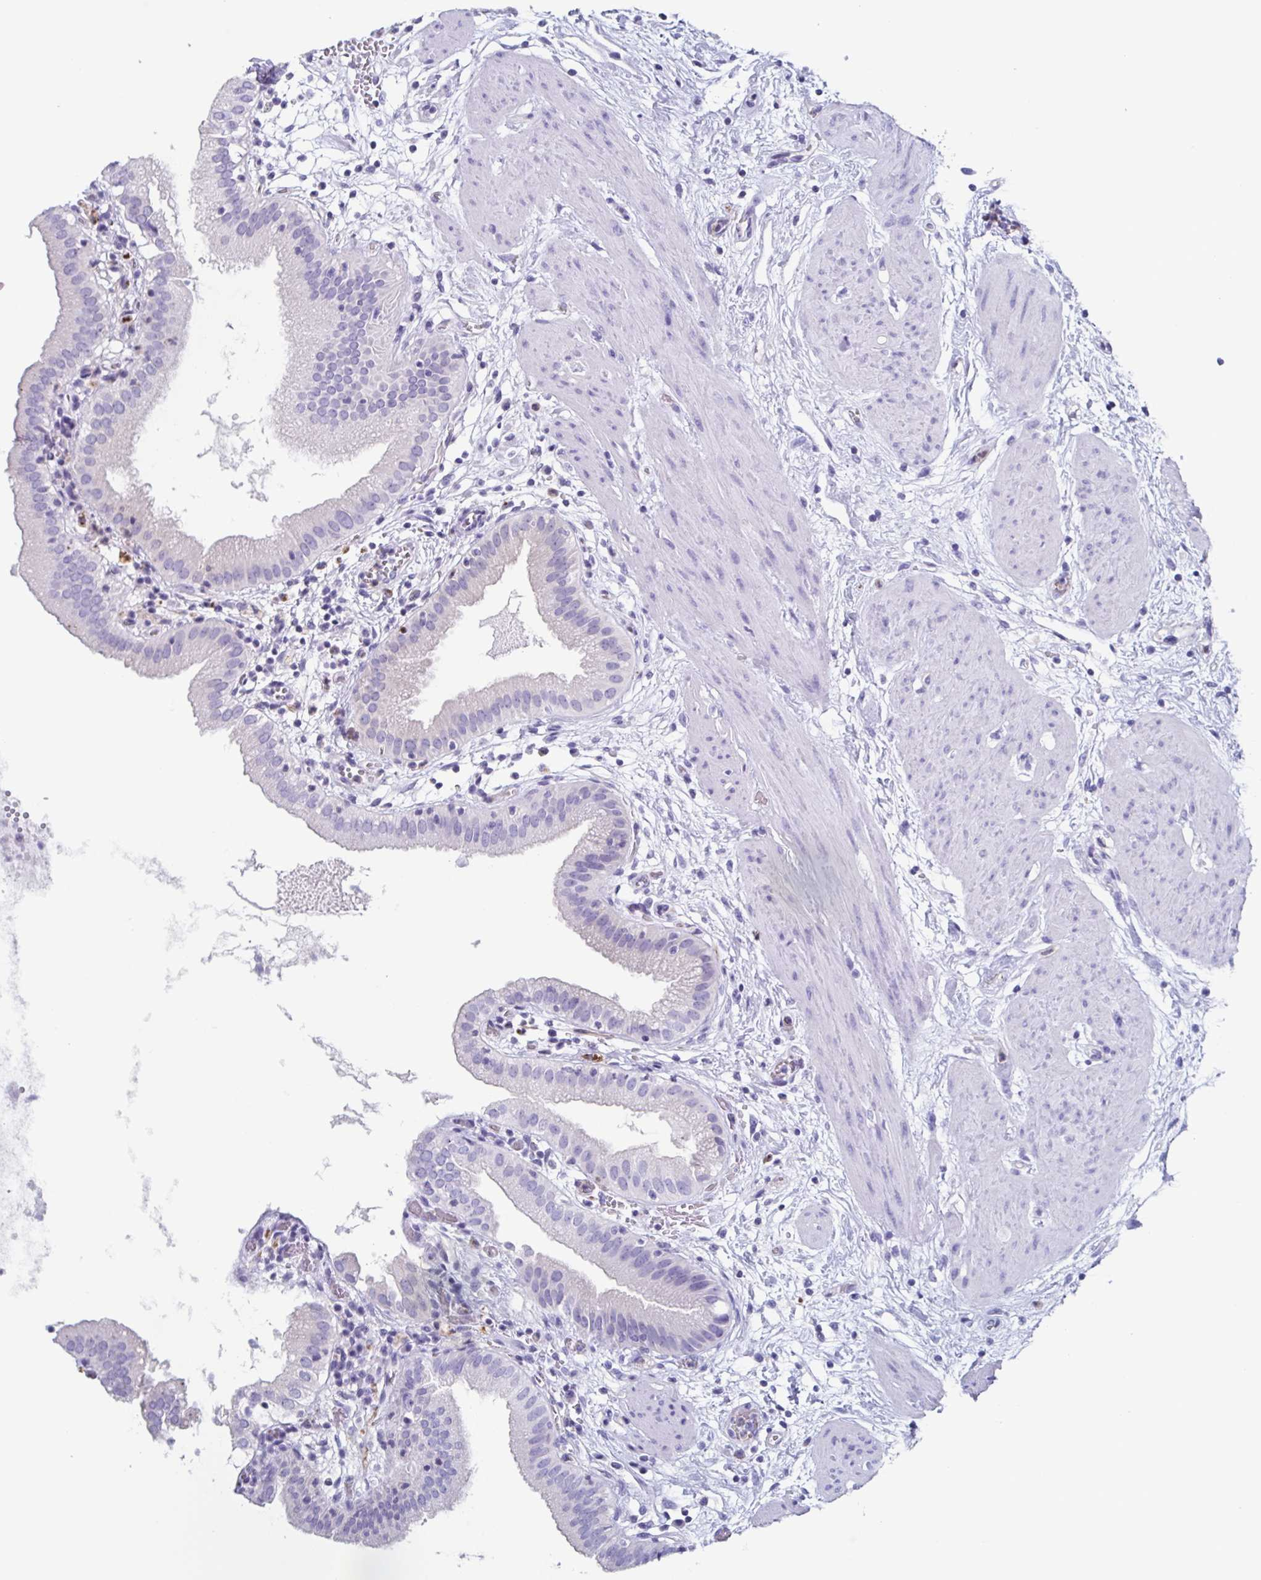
{"staining": {"intensity": "negative", "quantity": "none", "location": "none"}, "tissue": "gallbladder", "cell_type": "Glandular cells", "image_type": "normal", "snomed": [{"axis": "morphology", "description": "Normal tissue, NOS"}, {"axis": "topography", "description": "Gallbladder"}], "caption": "Immunohistochemistry (IHC) image of benign gallbladder: gallbladder stained with DAB reveals no significant protein expression in glandular cells. (DAB (3,3'-diaminobenzidine) IHC visualized using brightfield microscopy, high magnification).", "gene": "BPI", "patient": {"sex": "female", "age": 65}}